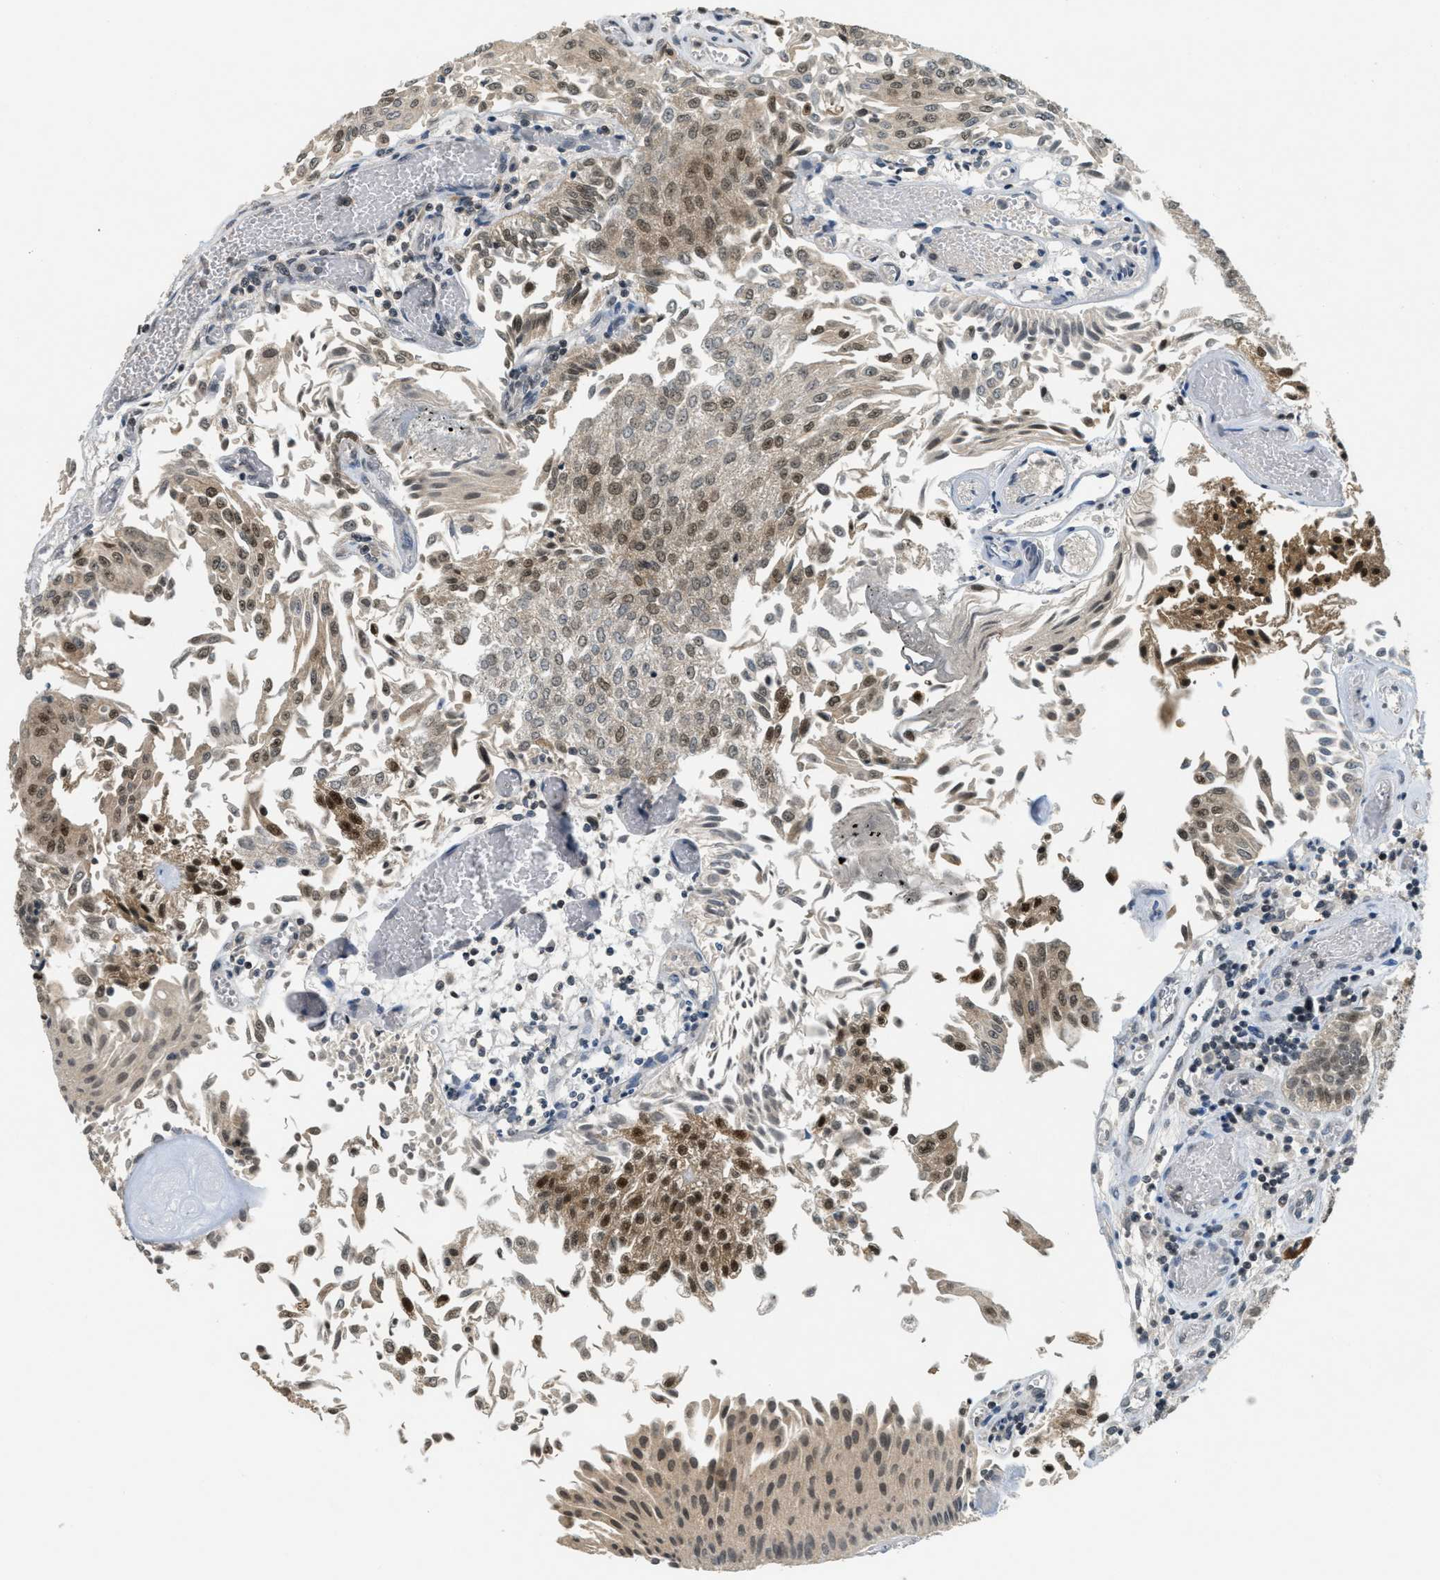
{"staining": {"intensity": "strong", "quantity": "25%-75%", "location": "nuclear"}, "tissue": "urothelial cancer", "cell_type": "Tumor cells", "image_type": "cancer", "snomed": [{"axis": "morphology", "description": "Urothelial carcinoma, Low grade"}, {"axis": "topography", "description": "Urinary bladder"}], "caption": "Immunohistochemistry micrograph of human urothelial cancer stained for a protein (brown), which exhibits high levels of strong nuclear staining in about 25%-75% of tumor cells.", "gene": "DNAJB1", "patient": {"sex": "male", "age": 86}}